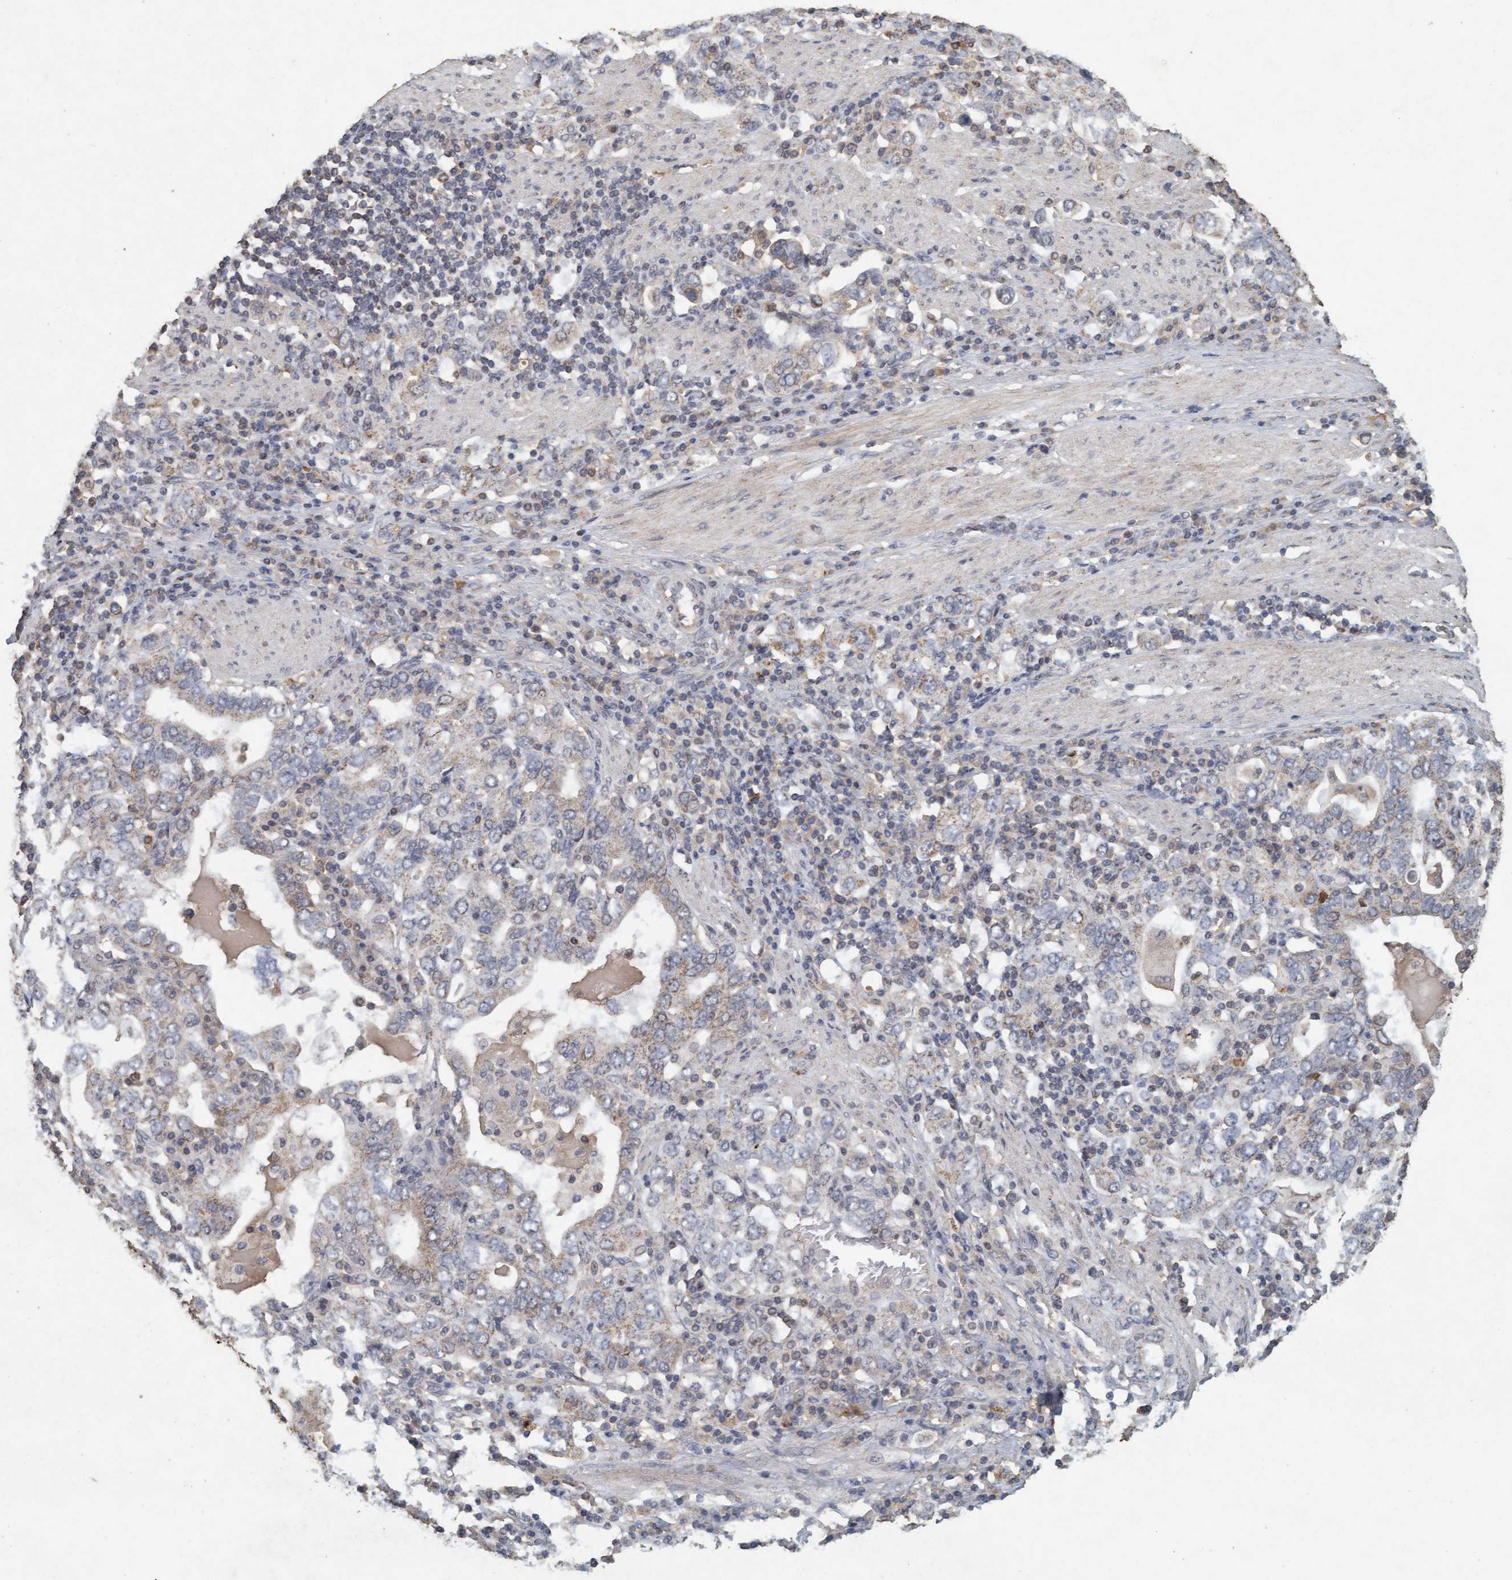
{"staining": {"intensity": "weak", "quantity": "25%-75%", "location": "cytoplasmic/membranous"}, "tissue": "stomach cancer", "cell_type": "Tumor cells", "image_type": "cancer", "snomed": [{"axis": "morphology", "description": "Adenocarcinoma, NOS"}, {"axis": "topography", "description": "Stomach, upper"}], "caption": "Tumor cells show low levels of weak cytoplasmic/membranous staining in about 25%-75% of cells in stomach cancer.", "gene": "VSIG8", "patient": {"sex": "male", "age": 62}}